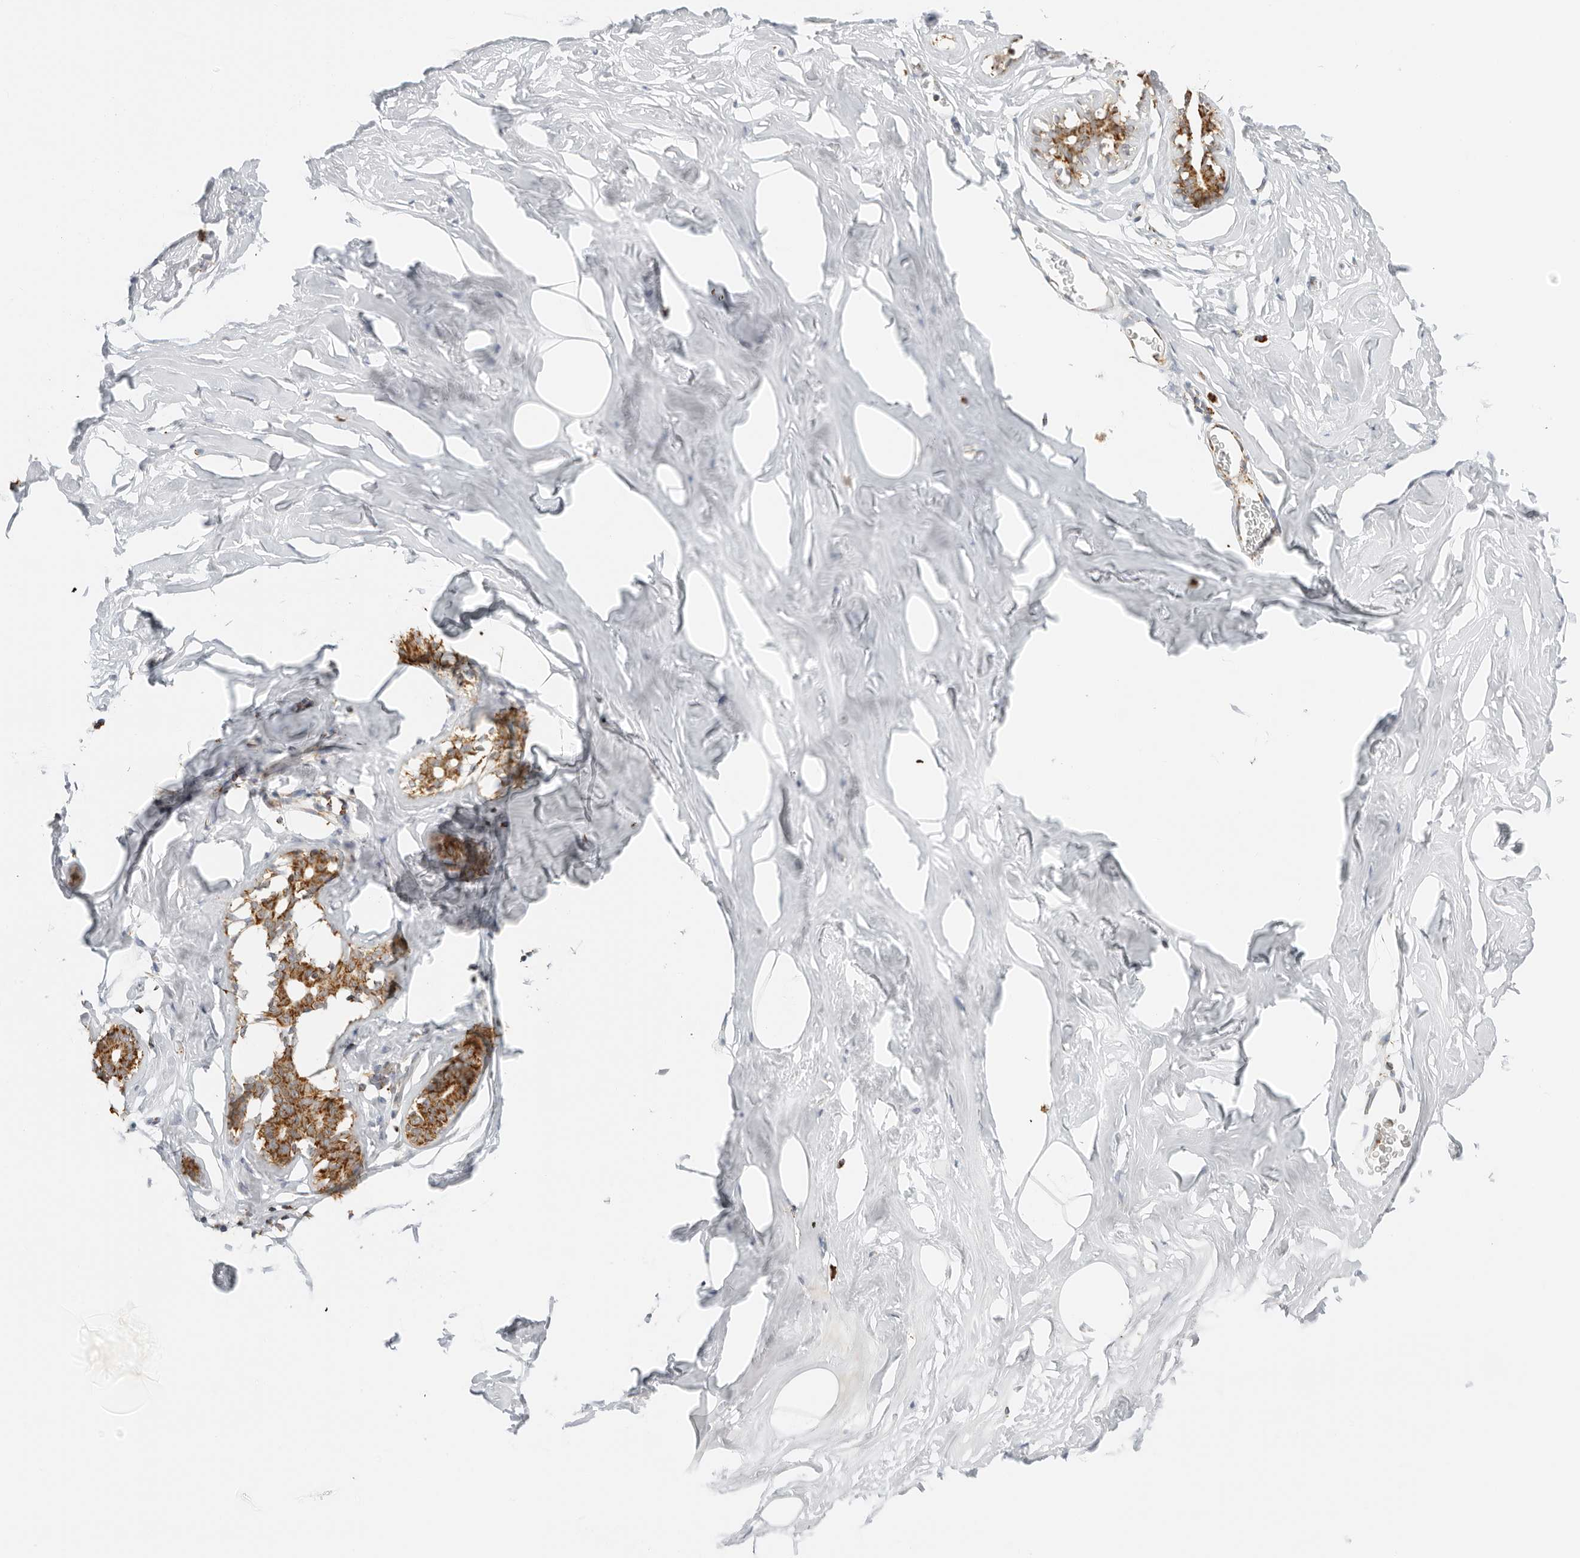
{"staining": {"intensity": "weak", "quantity": ">75%", "location": "cytoplasmic/membranous"}, "tissue": "adipose tissue", "cell_type": "Adipocytes", "image_type": "normal", "snomed": [{"axis": "morphology", "description": "Normal tissue, NOS"}, {"axis": "morphology", "description": "Fibrosis, NOS"}, {"axis": "topography", "description": "Breast"}, {"axis": "topography", "description": "Adipose tissue"}], "caption": "Immunohistochemical staining of normal human adipose tissue displays low levels of weak cytoplasmic/membranous positivity in about >75% of adipocytes. The staining was performed using DAB, with brown indicating positive protein expression. Nuclei are stained blue with hematoxylin.", "gene": "RC3H1", "patient": {"sex": "female", "age": 39}}